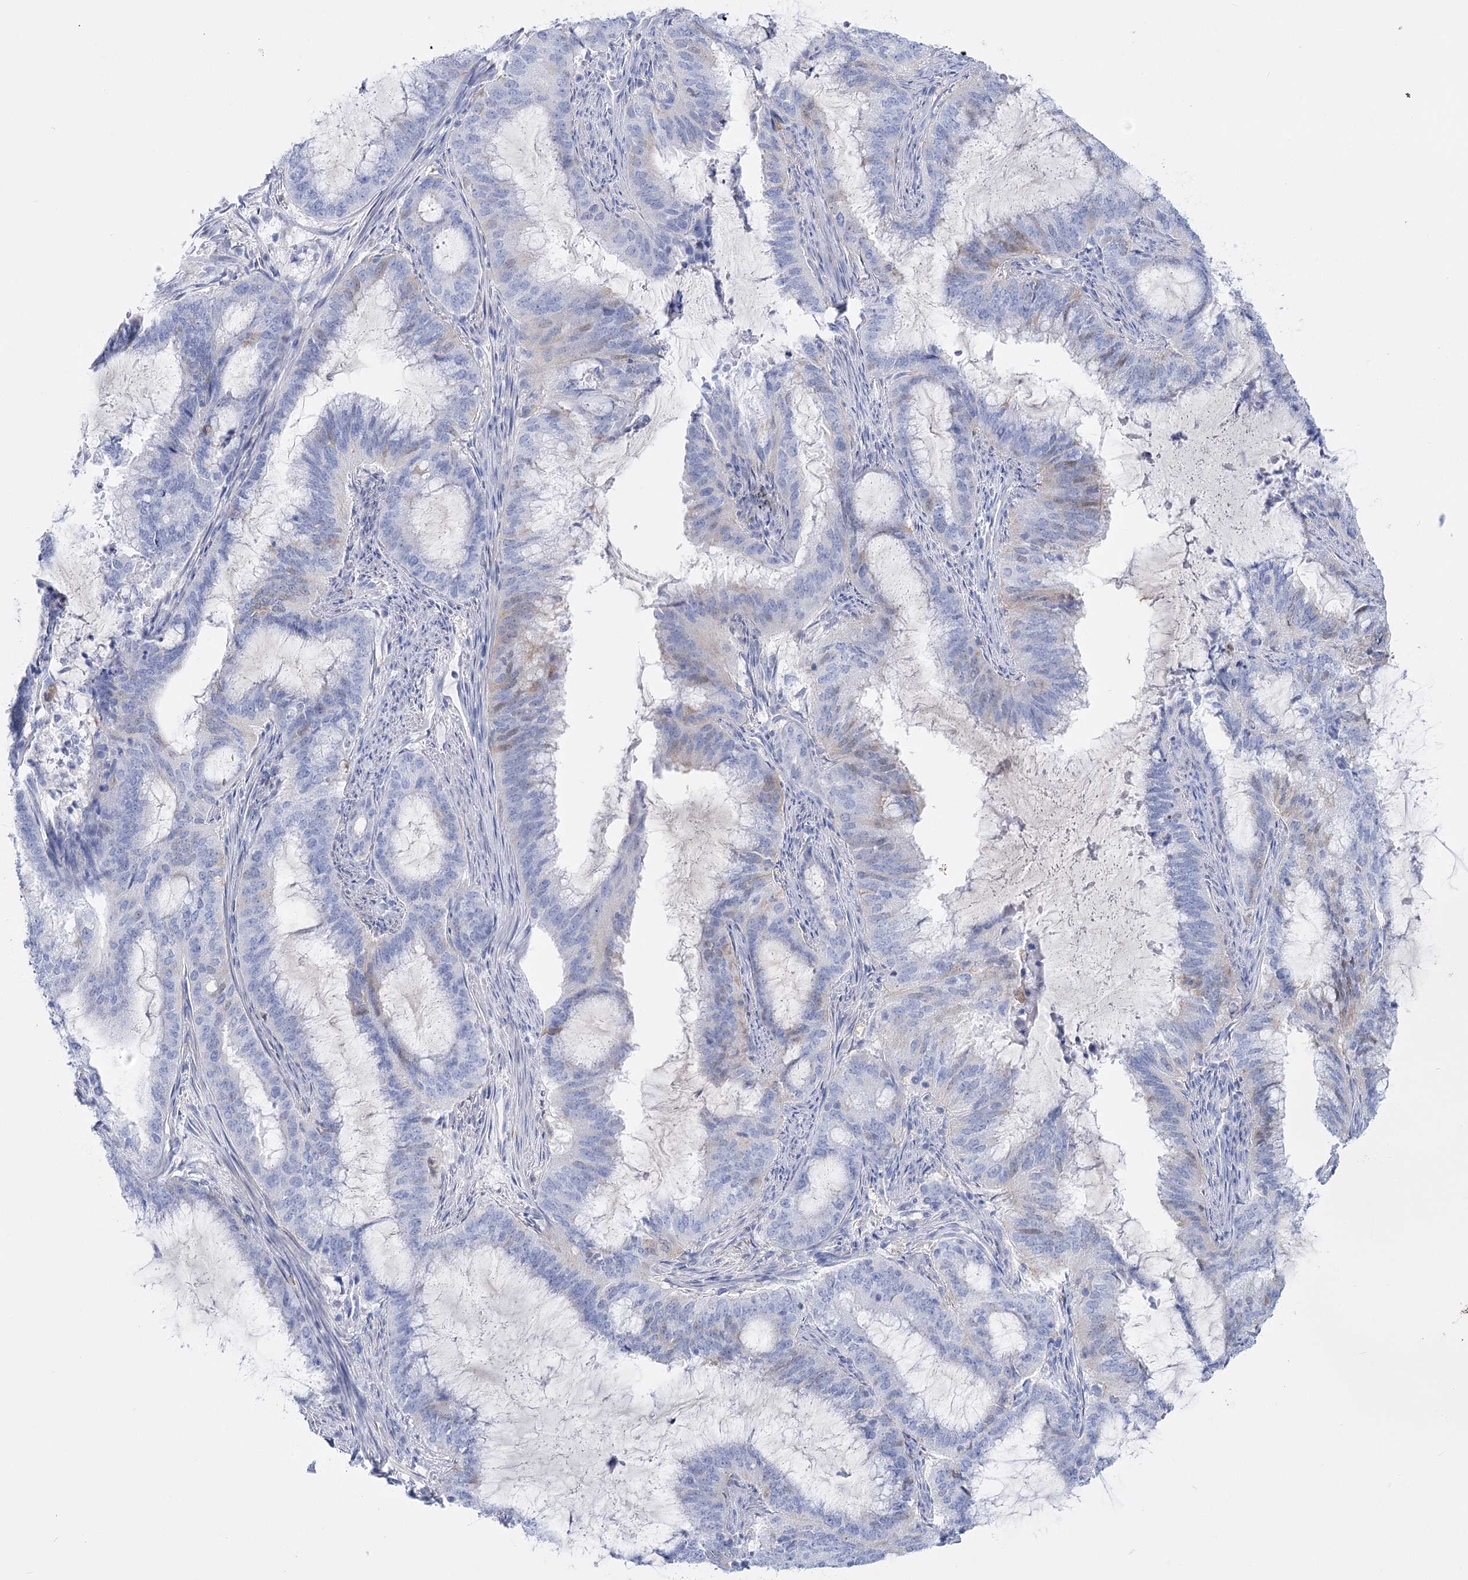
{"staining": {"intensity": "negative", "quantity": "none", "location": "none"}, "tissue": "endometrial cancer", "cell_type": "Tumor cells", "image_type": "cancer", "snomed": [{"axis": "morphology", "description": "Adenocarcinoma, NOS"}, {"axis": "topography", "description": "Endometrium"}], "caption": "A high-resolution image shows immunohistochemistry staining of endometrial cancer (adenocarcinoma), which displays no significant staining in tumor cells.", "gene": "PCDHA1", "patient": {"sex": "female", "age": 51}}